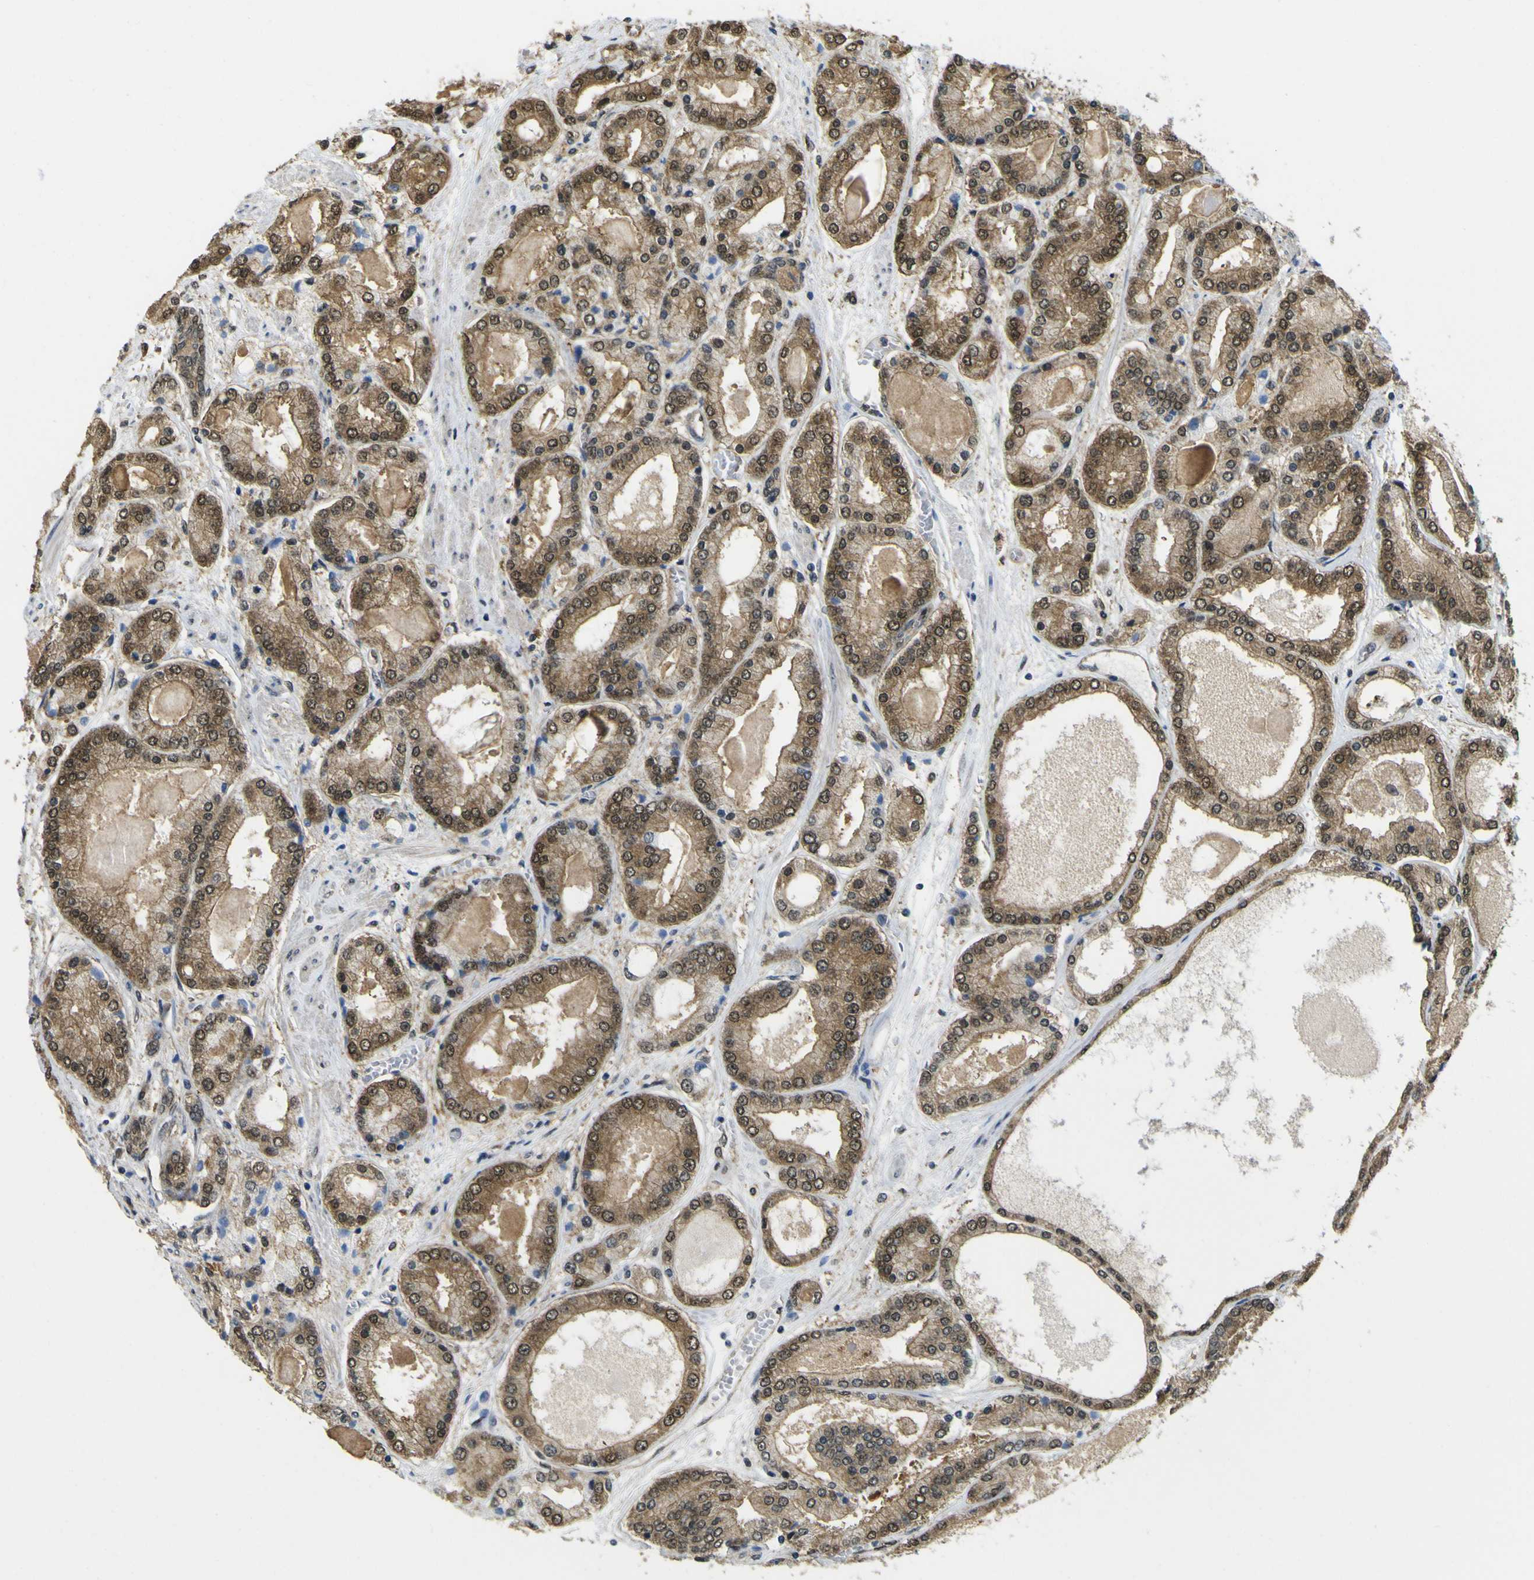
{"staining": {"intensity": "moderate", "quantity": ">75%", "location": "cytoplasmic/membranous,nuclear"}, "tissue": "prostate cancer", "cell_type": "Tumor cells", "image_type": "cancer", "snomed": [{"axis": "morphology", "description": "Adenocarcinoma, High grade"}, {"axis": "topography", "description": "Prostate"}], "caption": "IHC (DAB (3,3'-diaminobenzidine)) staining of human prostate adenocarcinoma (high-grade) reveals moderate cytoplasmic/membranous and nuclear protein expression in approximately >75% of tumor cells.", "gene": "YWHAG", "patient": {"sex": "male", "age": 59}}